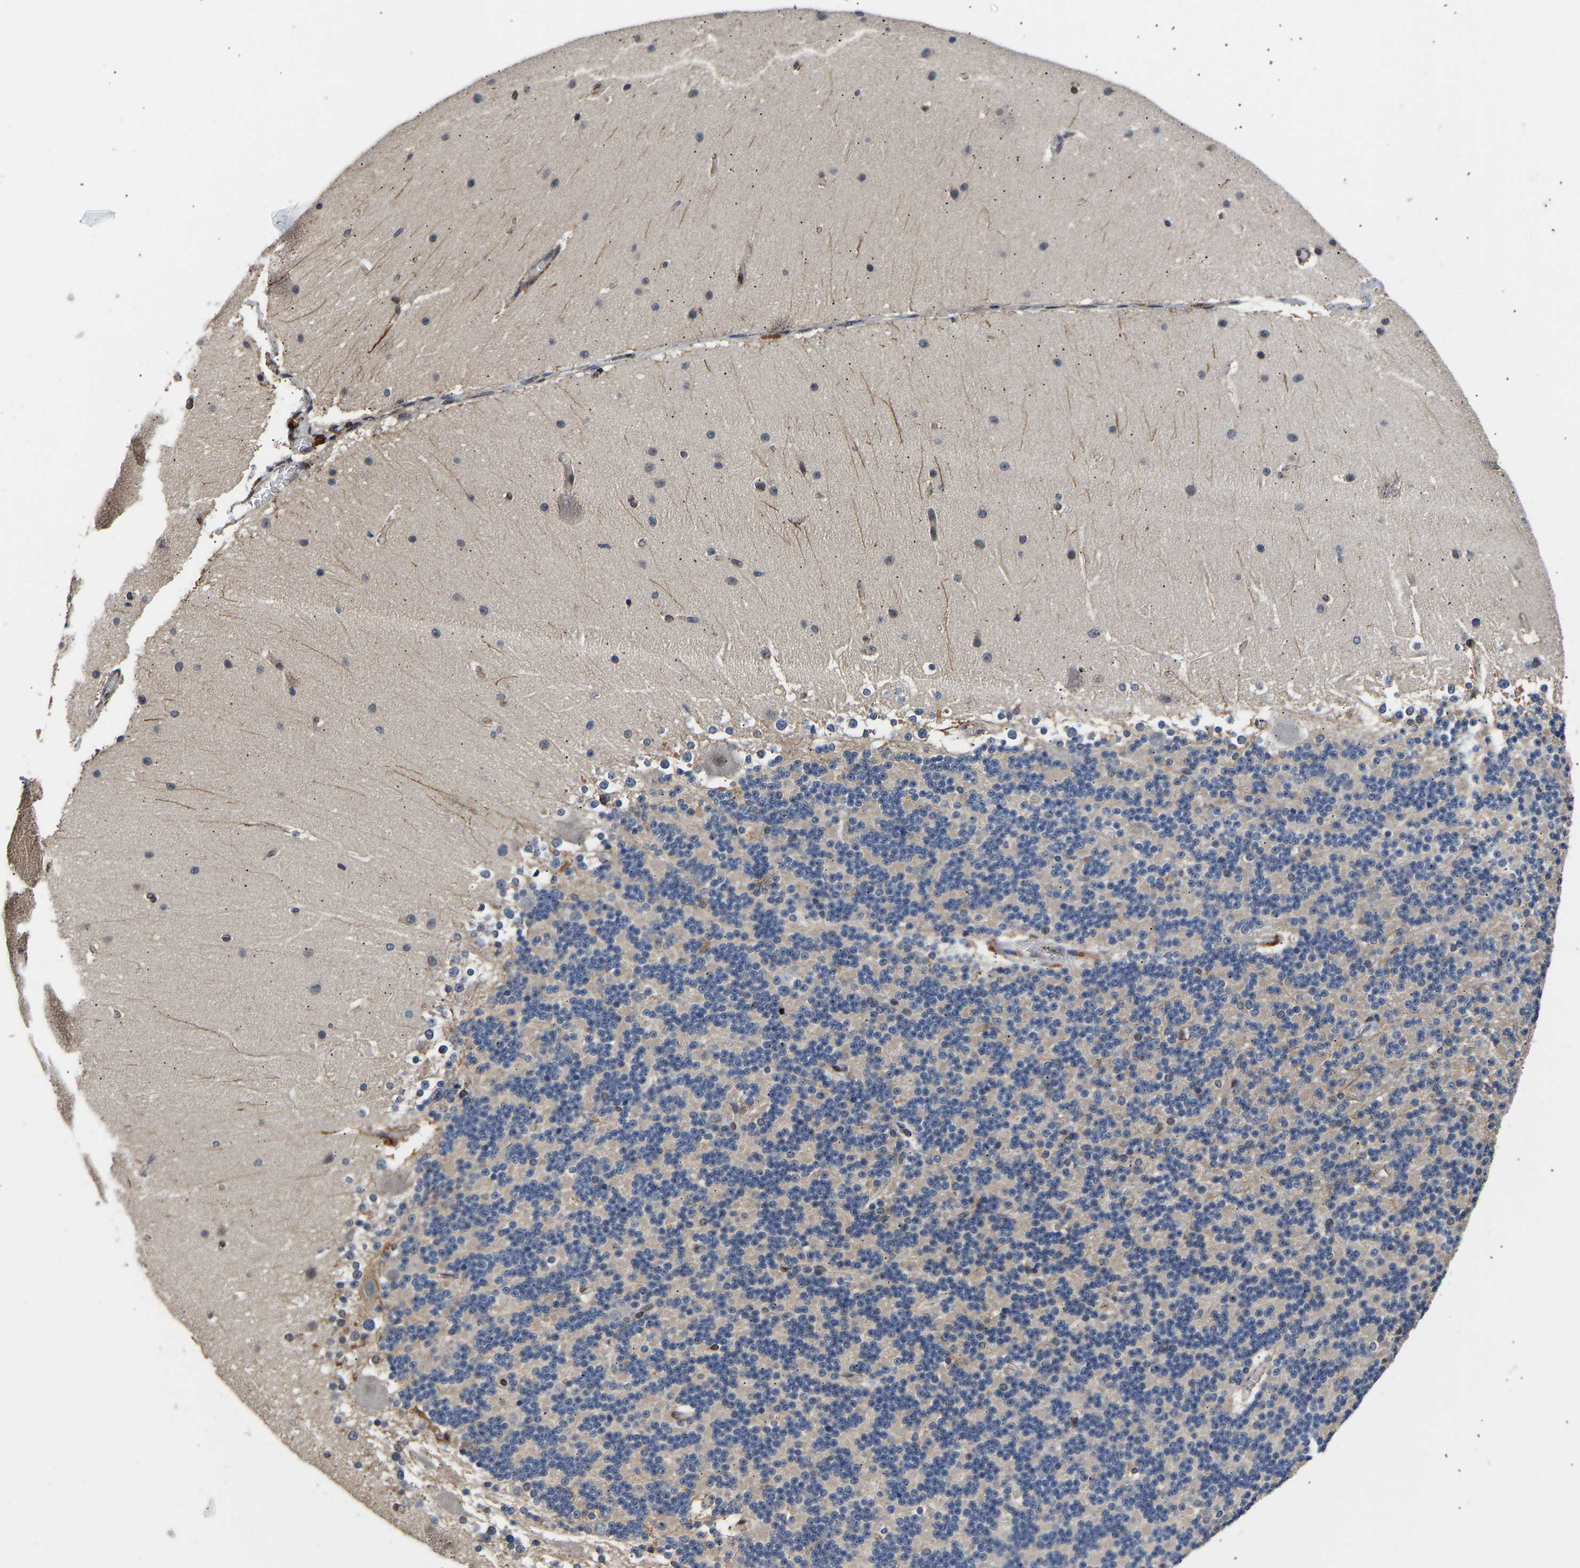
{"staining": {"intensity": "negative", "quantity": "none", "location": "none"}, "tissue": "cerebellum", "cell_type": "Cells in granular layer", "image_type": "normal", "snomed": [{"axis": "morphology", "description": "Normal tissue, NOS"}, {"axis": "topography", "description": "Cerebellum"}], "caption": "Normal cerebellum was stained to show a protein in brown. There is no significant staining in cells in granular layer. Brightfield microscopy of IHC stained with DAB (3,3'-diaminobenzidine) (brown) and hematoxylin (blue), captured at high magnification.", "gene": "METTL16", "patient": {"sex": "female", "age": 19}}